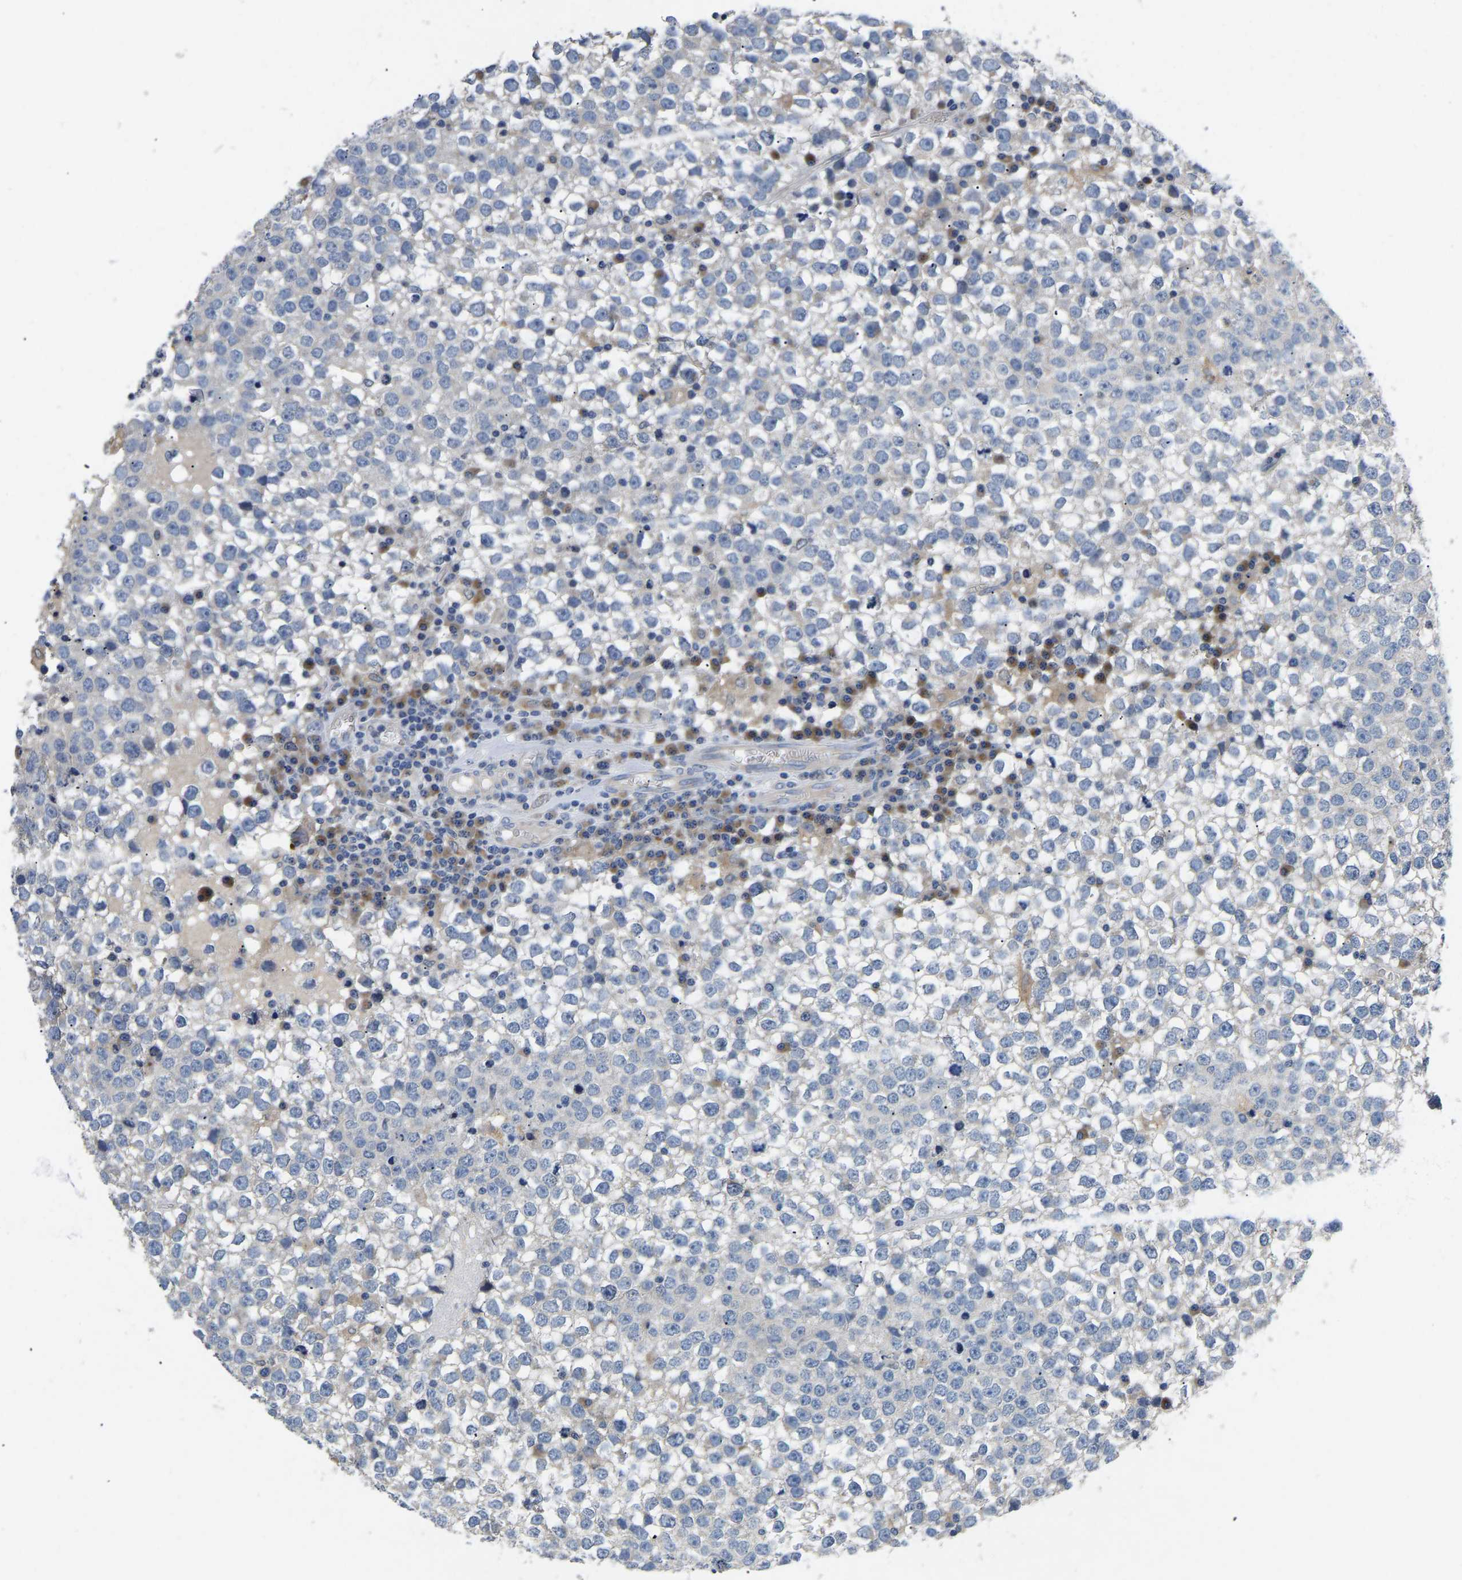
{"staining": {"intensity": "negative", "quantity": "none", "location": "none"}, "tissue": "testis cancer", "cell_type": "Tumor cells", "image_type": "cancer", "snomed": [{"axis": "morphology", "description": "Seminoma, NOS"}, {"axis": "topography", "description": "Testis"}], "caption": "A high-resolution image shows immunohistochemistry staining of seminoma (testis), which shows no significant expression in tumor cells. The staining was performed using DAB to visualize the protein expression in brown, while the nuclei were stained in blue with hematoxylin (Magnification: 20x).", "gene": "TOR1B", "patient": {"sex": "male", "age": 65}}